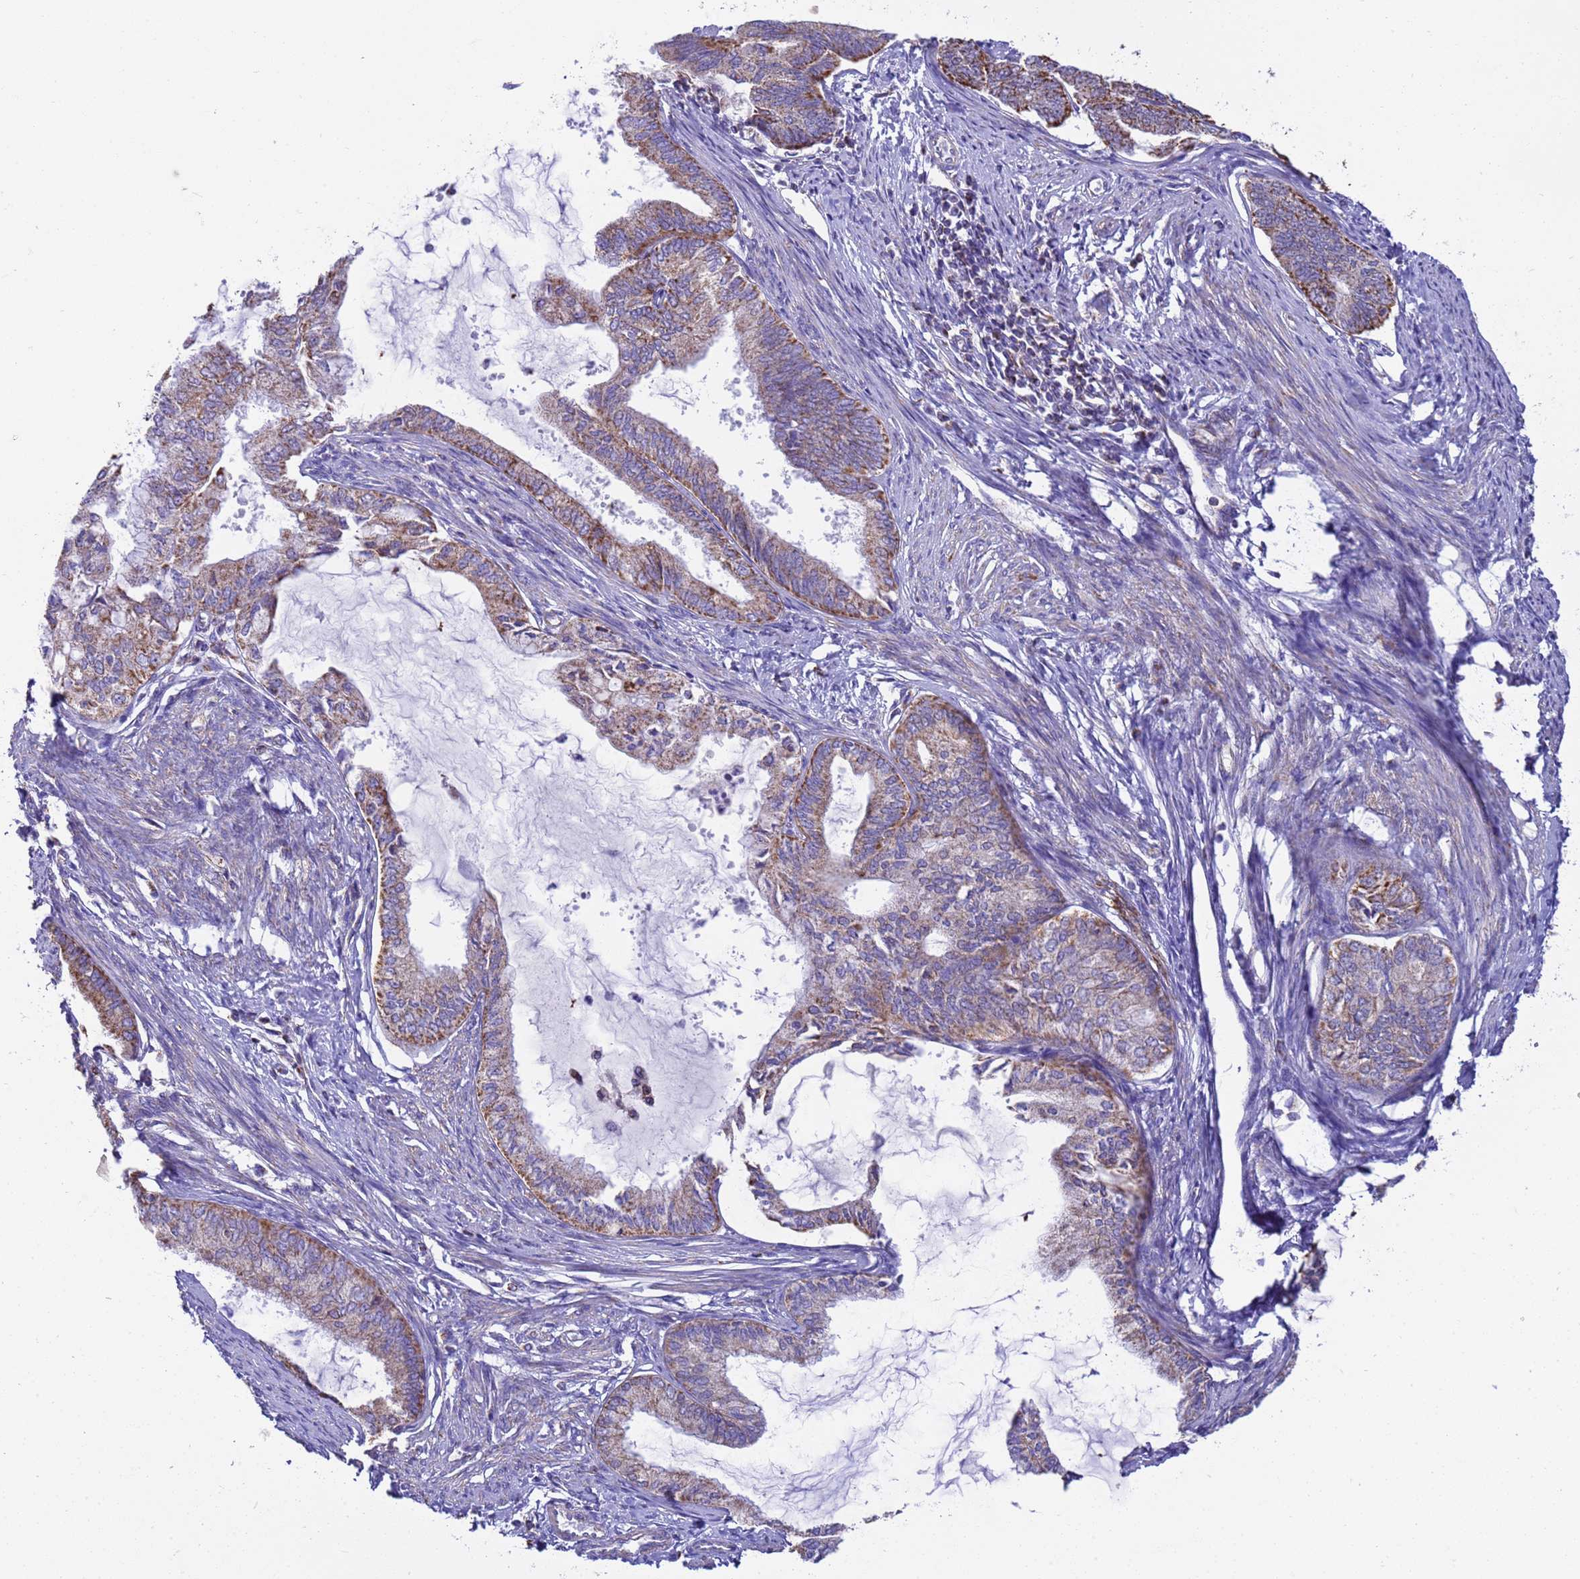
{"staining": {"intensity": "moderate", "quantity": "25%-75%", "location": "cytoplasmic/membranous"}, "tissue": "endometrial cancer", "cell_type": "Tumor cells", "image_type": "cancer", "snomed": [{"axis": "morphology", "description": "Adenocarcinoma, NOS"}, {"axis": "topography", "description": "Endometrium"}], "caption": "Protein analysis of endometrial cancer tissue exhibits moderate cytoplasmic/membranous expression in about 25%-75% of tumor cells.", "gene": "RNF165", "patient": {"sex": "female", "age": 86}}